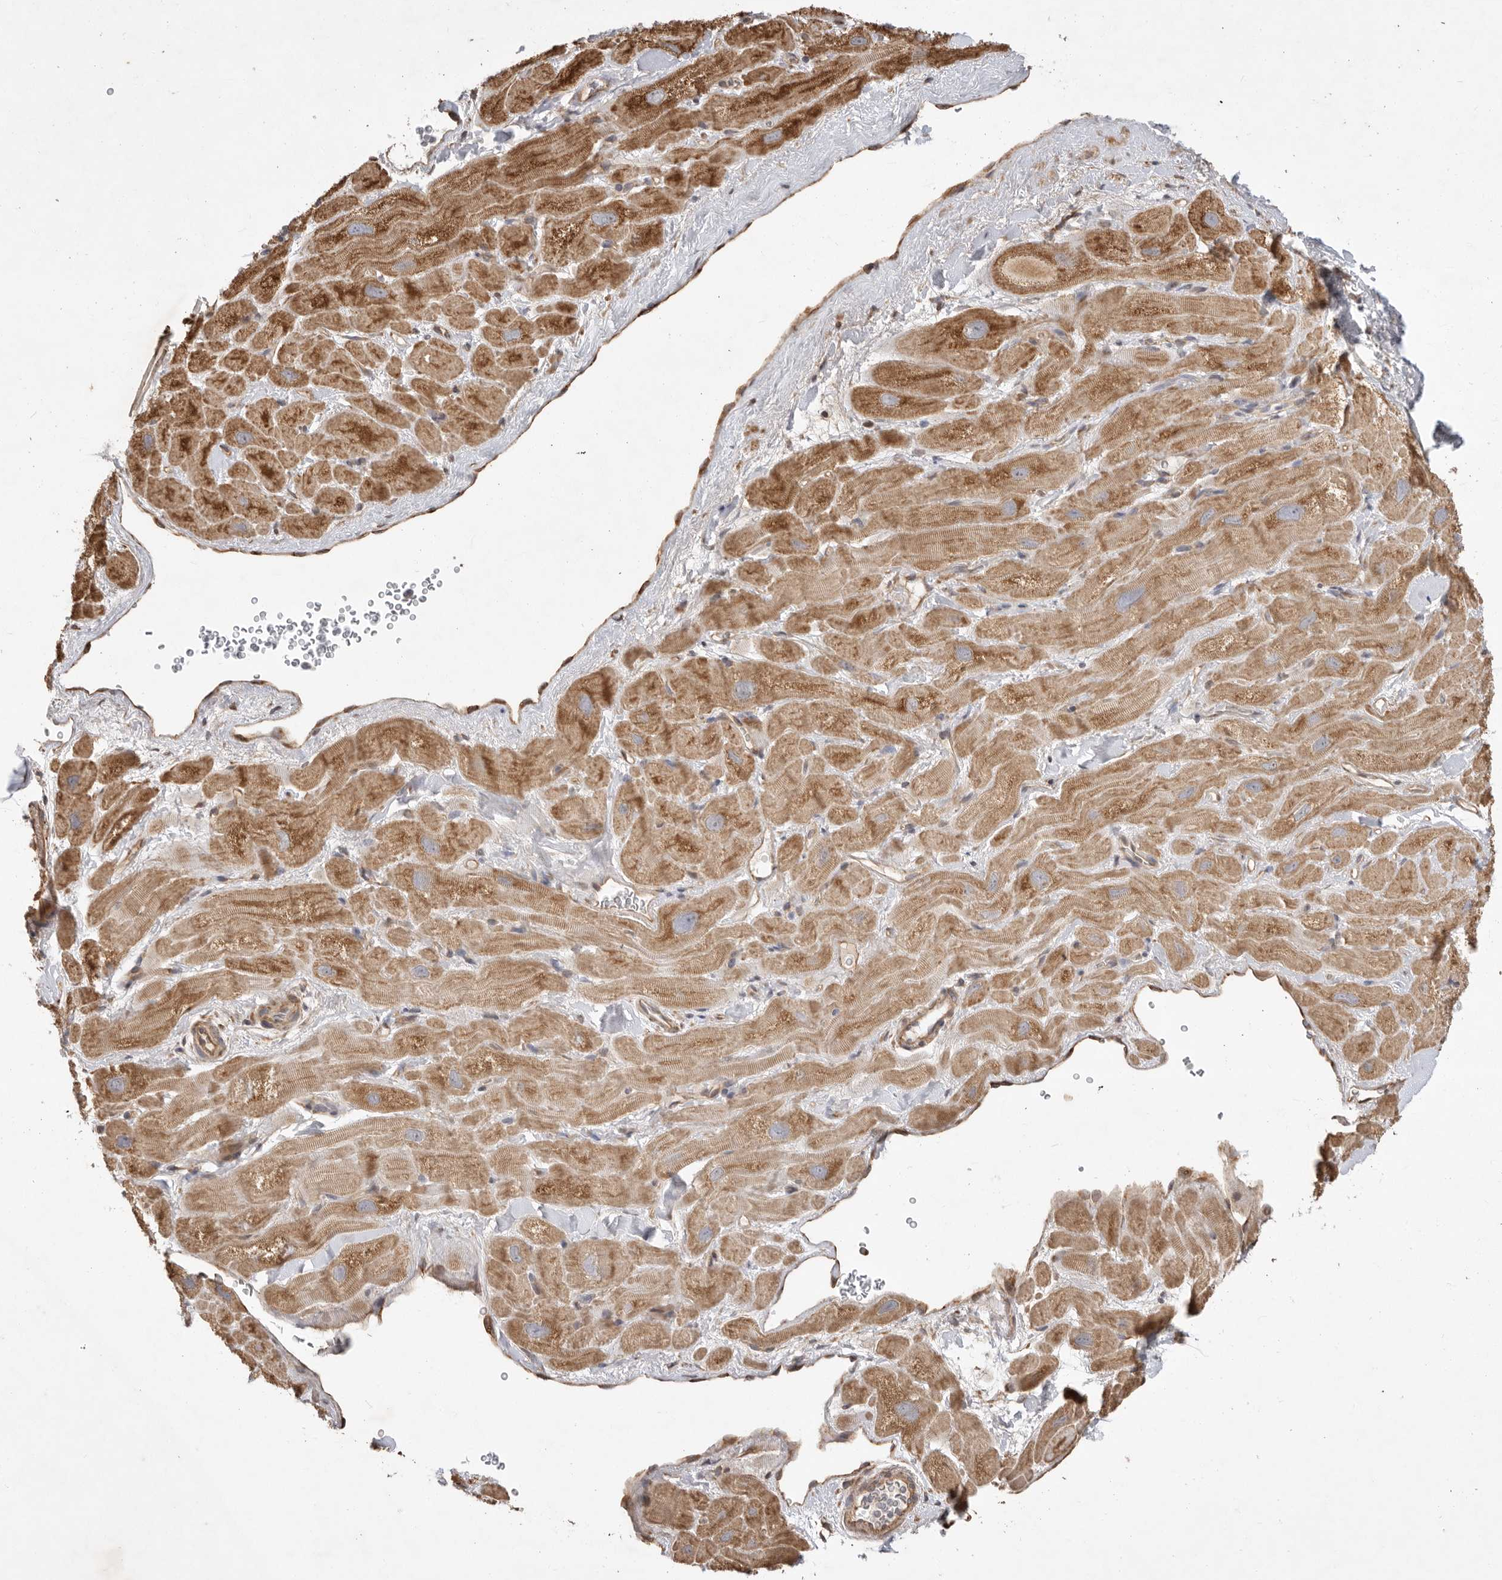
{"staining": {"intensity": "moderate", "quantity": ">75%", "location": "cytoplasmic/membranous"}, "tissue": "heart muscle", "cell_type": "Cardiomyocytes", "image_type": "normal", "snomed": [{"axis": "morphology", "description": "Normal tissue, NOS"}, {"axis": "topography", "description": "Heart"}], "caption": "Immunohistochemistry of unremarkable human heart muscle demonstrates medium levels of moderate cytoplasmic/membranous positivity in approximately >75% of cardiomyocytes. (DAB (3,3'-diaminobenzidine) IHC, brown staining for protein, blue staining for nuclei).", "gene": "DPH7", "patient": {"sex": "male", "age": 49}}